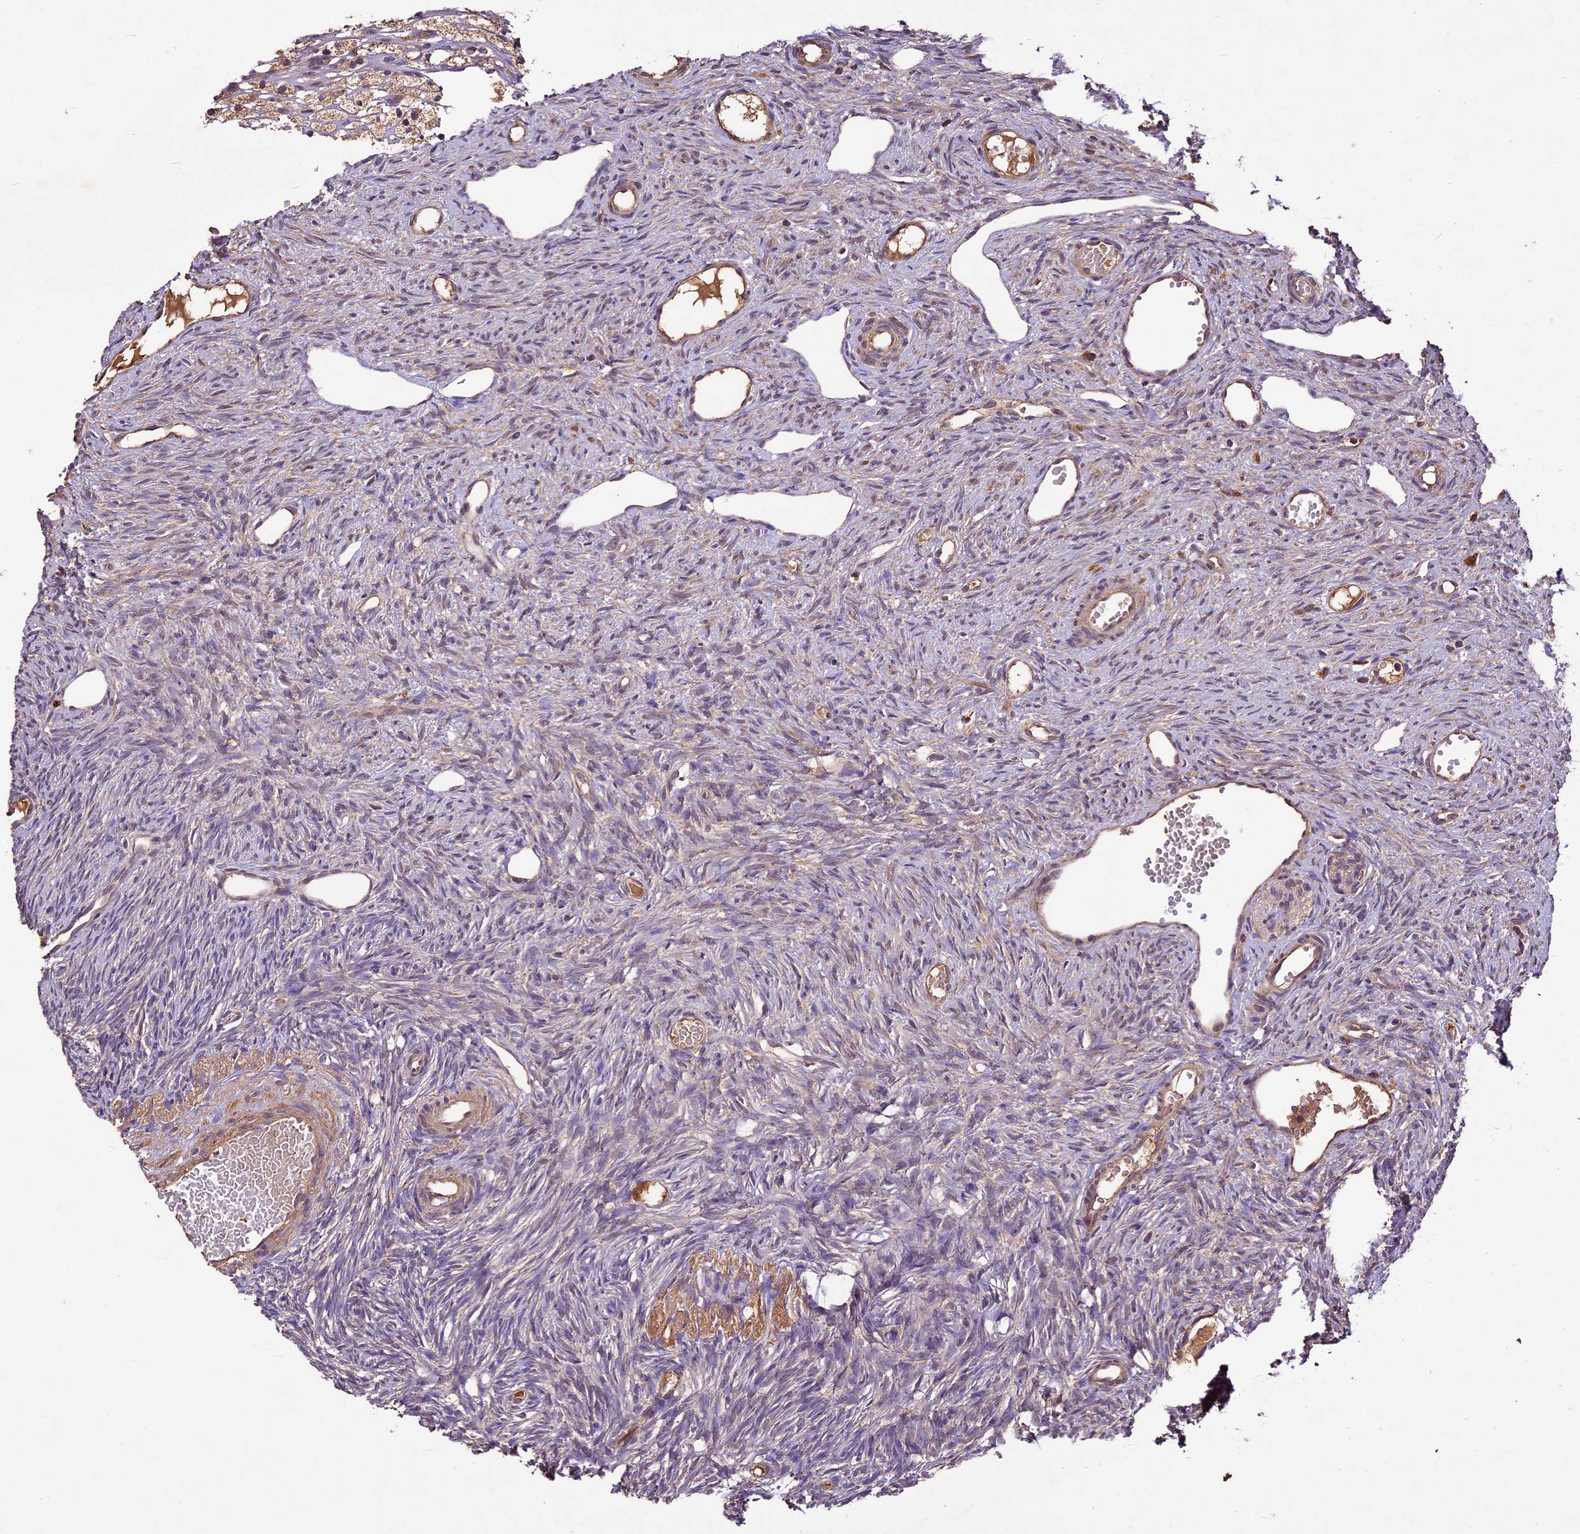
{"staining": {"intensity": "moderate", "quantity": "<25%", "location": "cytoplasmic/membranous"}, "tissue": "ovary", "cell_type": "Ovarian stroma cells", "image_type": "normal", "snomed": [{"axis": "morphology", "description": "Normal tissue, NOS"}, {"axis": "topography", "description": "Ovary"}], "caption": "IHC staining of unremarkable ovary, which demonstrates low levels of moderate cytoplasmic/membranous expression in about <25% of ovarian stroma cells indicating moderate cytoplasmic/membranous protein staining. The staining was performed using DAB (brown) for protein detection and nuclei were counterstained in hematoxylin (blue).", "gene": "CRLF1", "patient": {"sex": "female", "age": 51}}